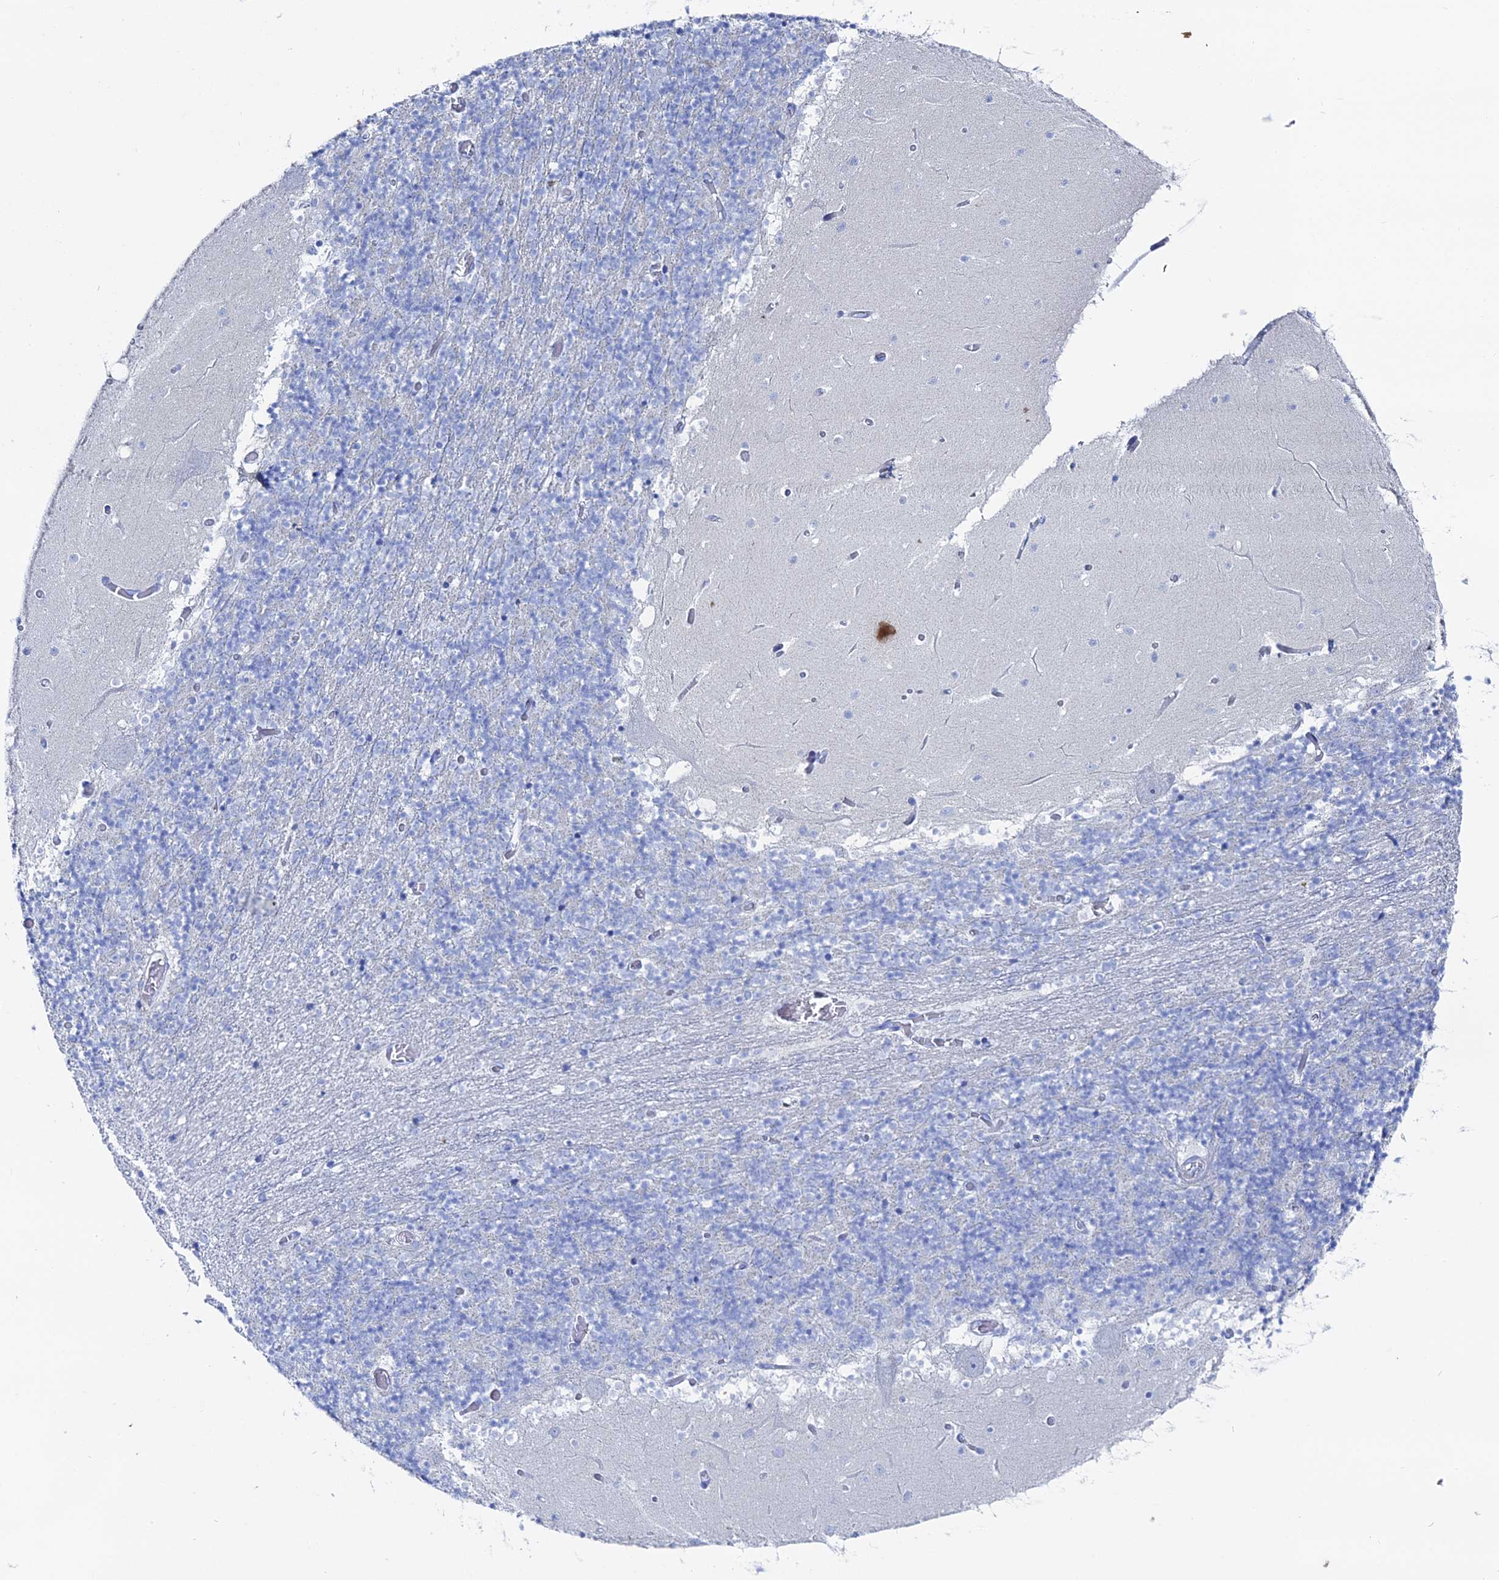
{"staining": {"intensity": "negative", "quantity": "none", "location": "none"}, "tissue": "cerebellum", "cell_type": "Cells in granular layer", "image_type": "normal", "snomed": [{"axis": "morphology", "description": "Normal tissue, NOS"}, {"axis": "topography", "description": "Cerebellum"}], "caption": "IHC of unremarkable human cerebellum reveals no expression in cells in granular layer.", "gene": "DHX34", "patient": {"sex": "female", "age": 28}}